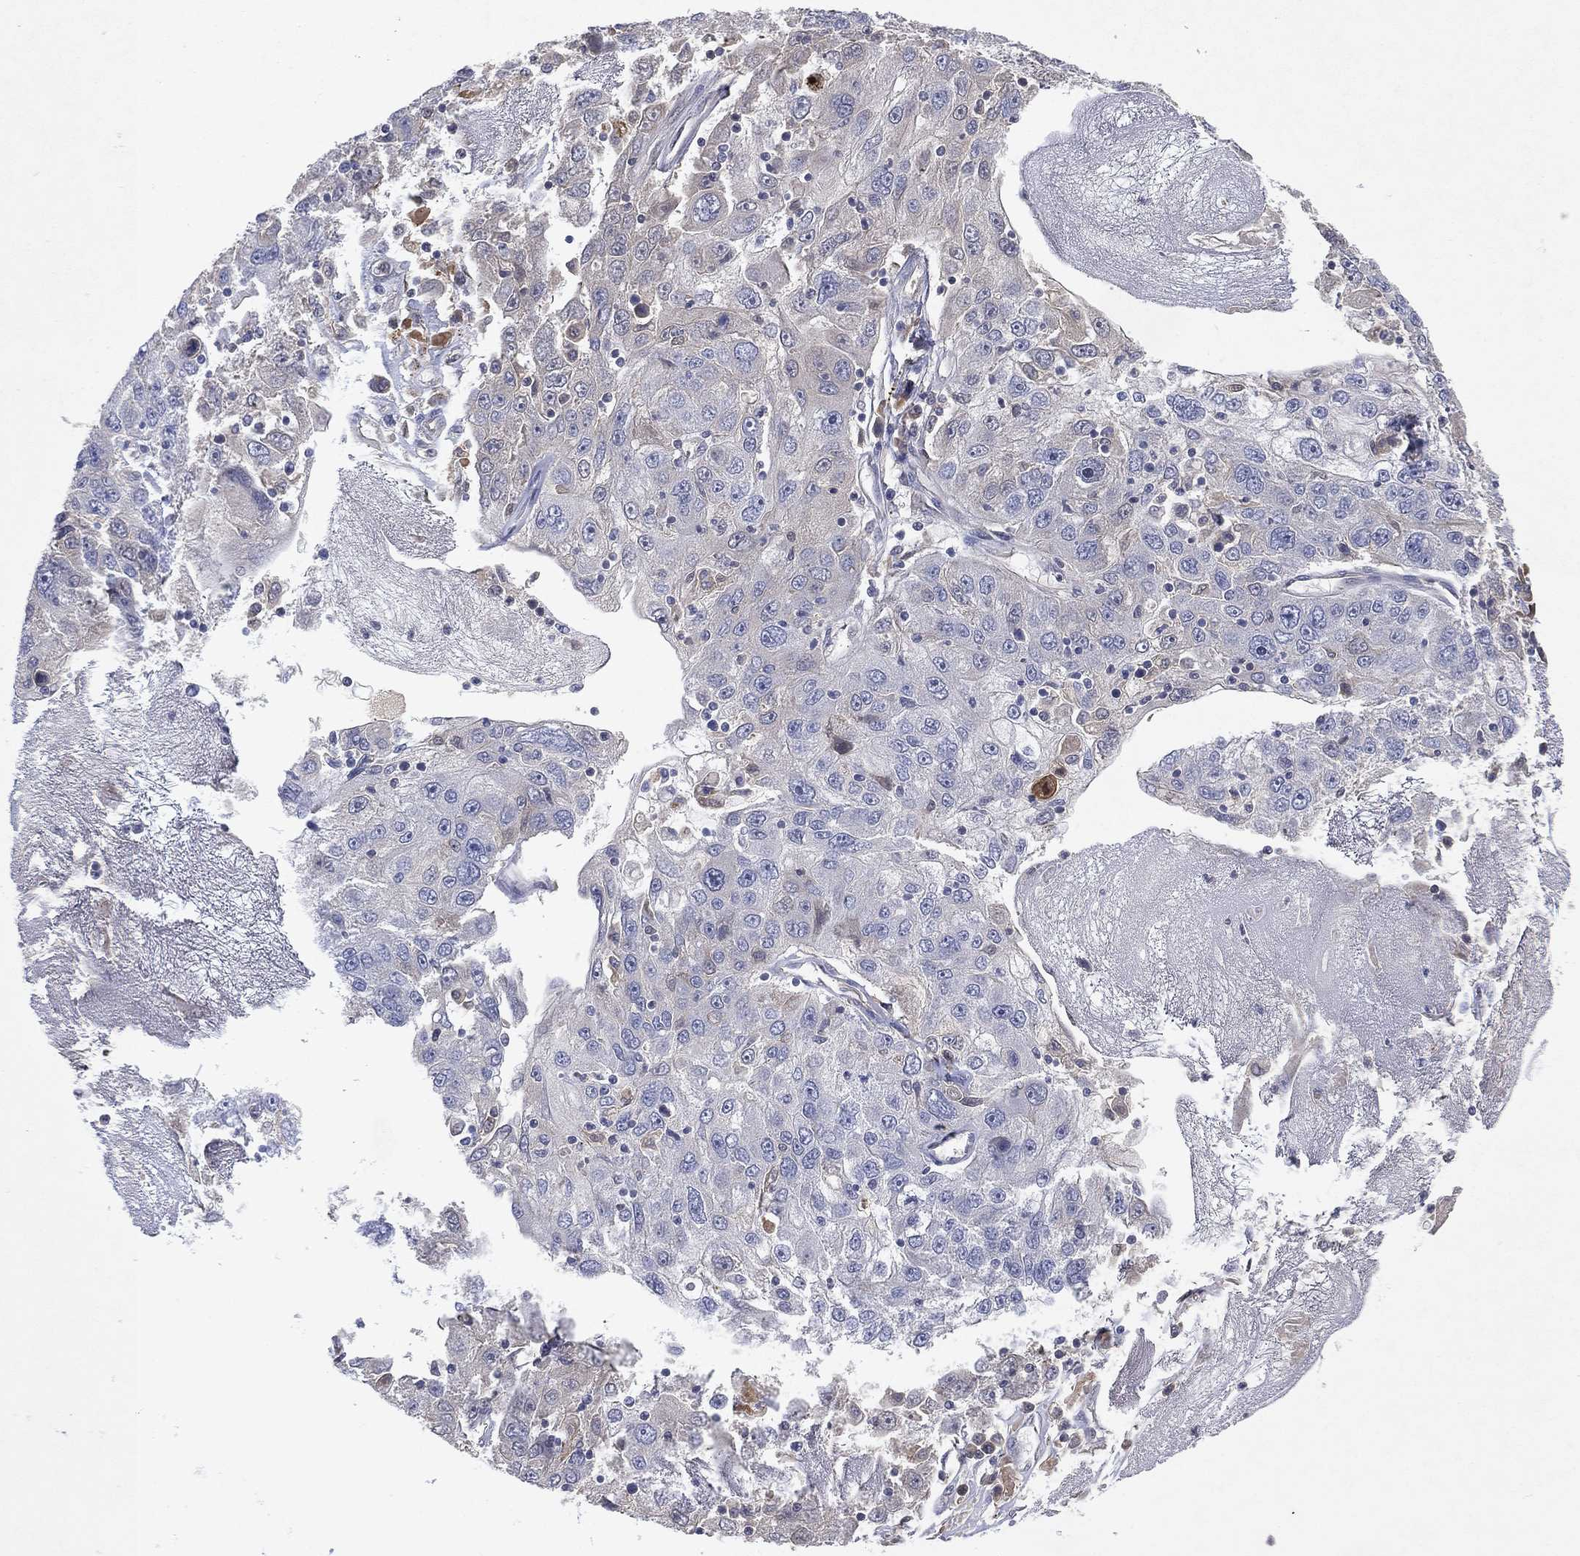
{"staining": {"intensity": "negative", "quantity": "none", "location": "none"}, "tissue": "stomach cancer", "cell_type": "Tumor cells", "image_type": "cancer", "snomed": [{"axis": "morphology", "description": "Adenocarcinoma, NOS"}, {"axis": "topography", "description": "Stomach"}], "caption": "Tumor cells show no significant protein expression in stomach cancer (adenocarcinoma).", "gene": "FLI1", "patient": {"sex": "male", "age": 56}}